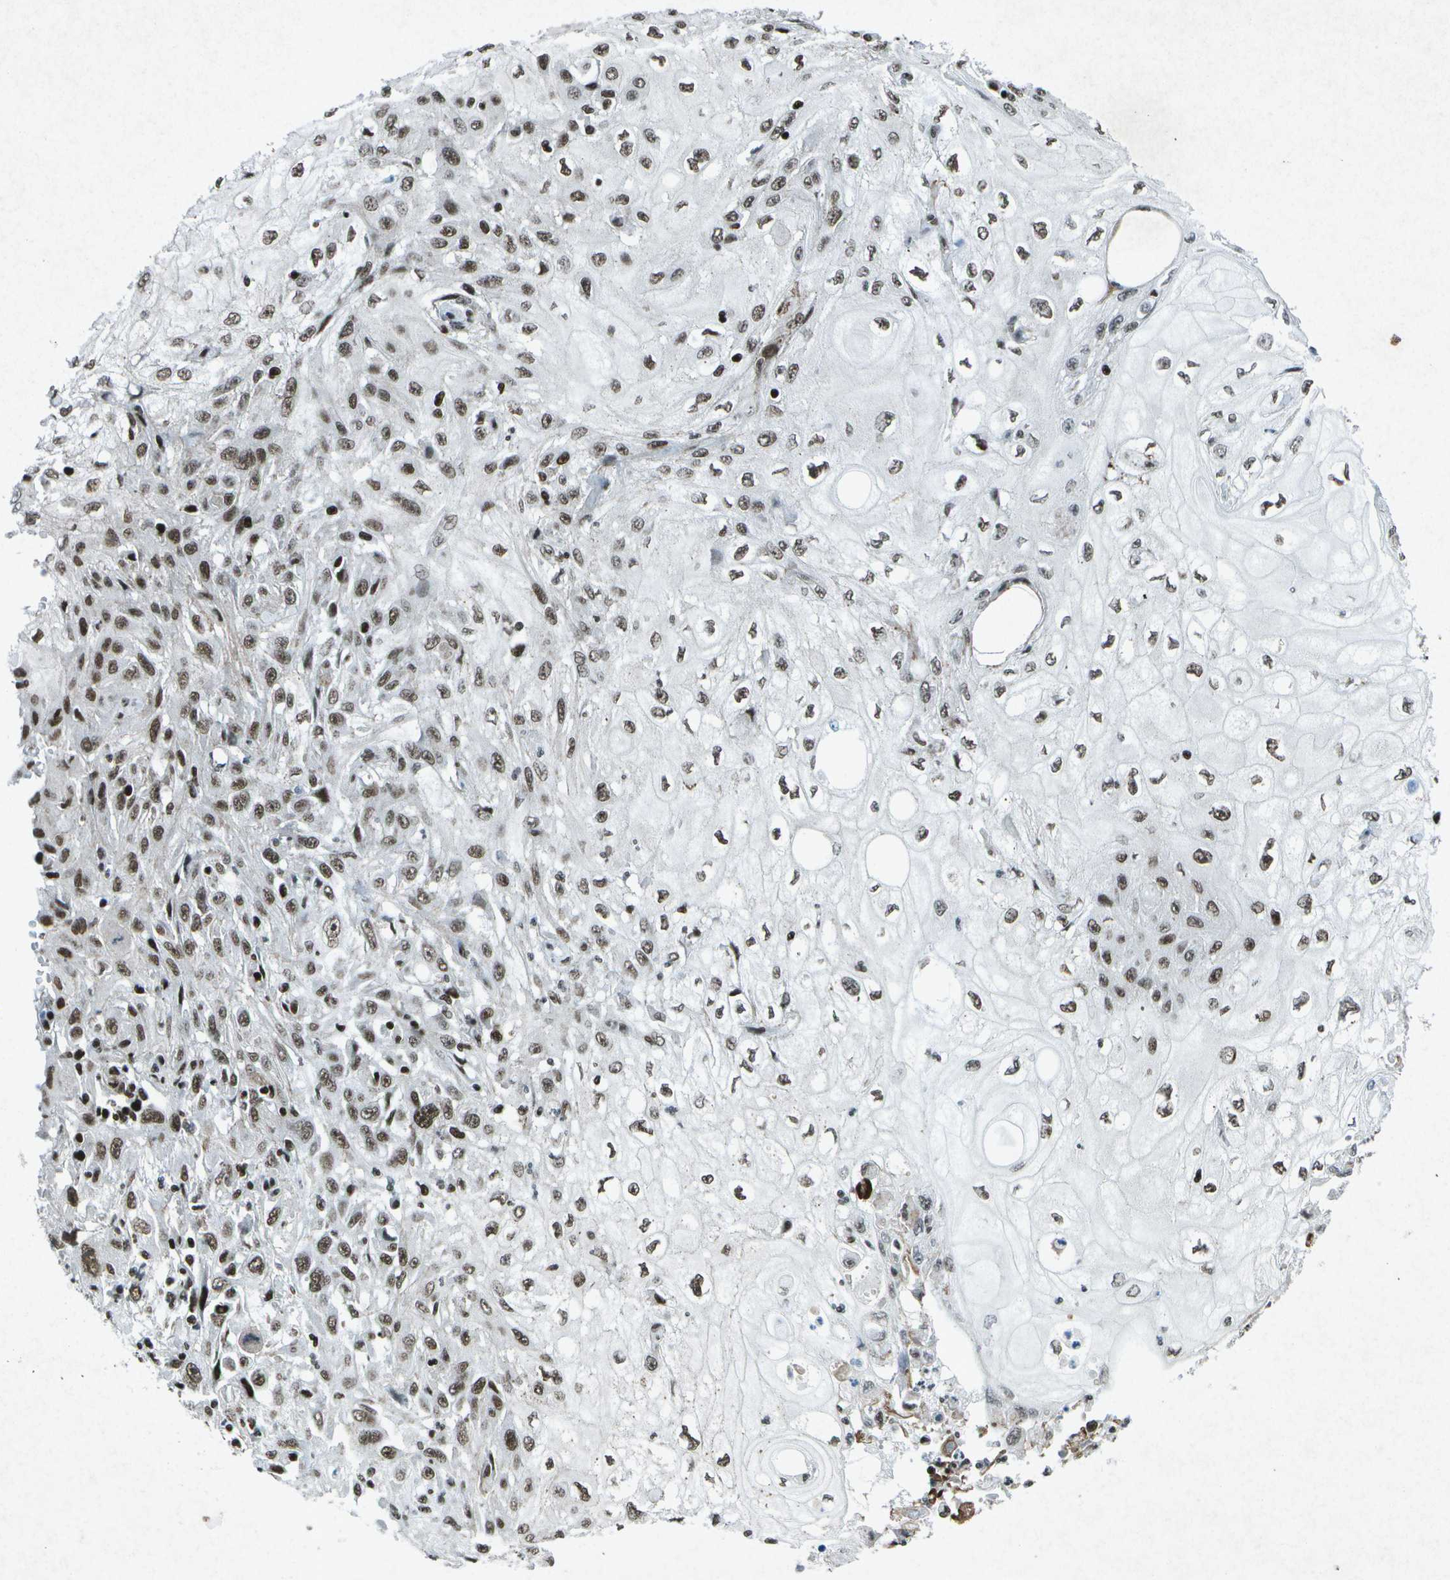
{"staining": {"intensity": "moderate", "quantity": ">75%", "location": "nuclear"}, "tissue": "skin cancer", "cell_type": "Tumor cells", "image_type": "cancer", "snomed": [{"axis": "morphology", "description": "Squamous cell carcinoma, NOS"}, {"axis": "topography", "description": "Skin"}], "caption": "IHC photomicrograph of neoplastic tissue: skin cancer stained using immunohistochemistry displays medium levels of moderate protein expression localized specifically in the nuclear of tumor cells, appearing as a nuclear brown color.", "gene": "MTA2", "patient": {"sex": "male", "age": 75}}